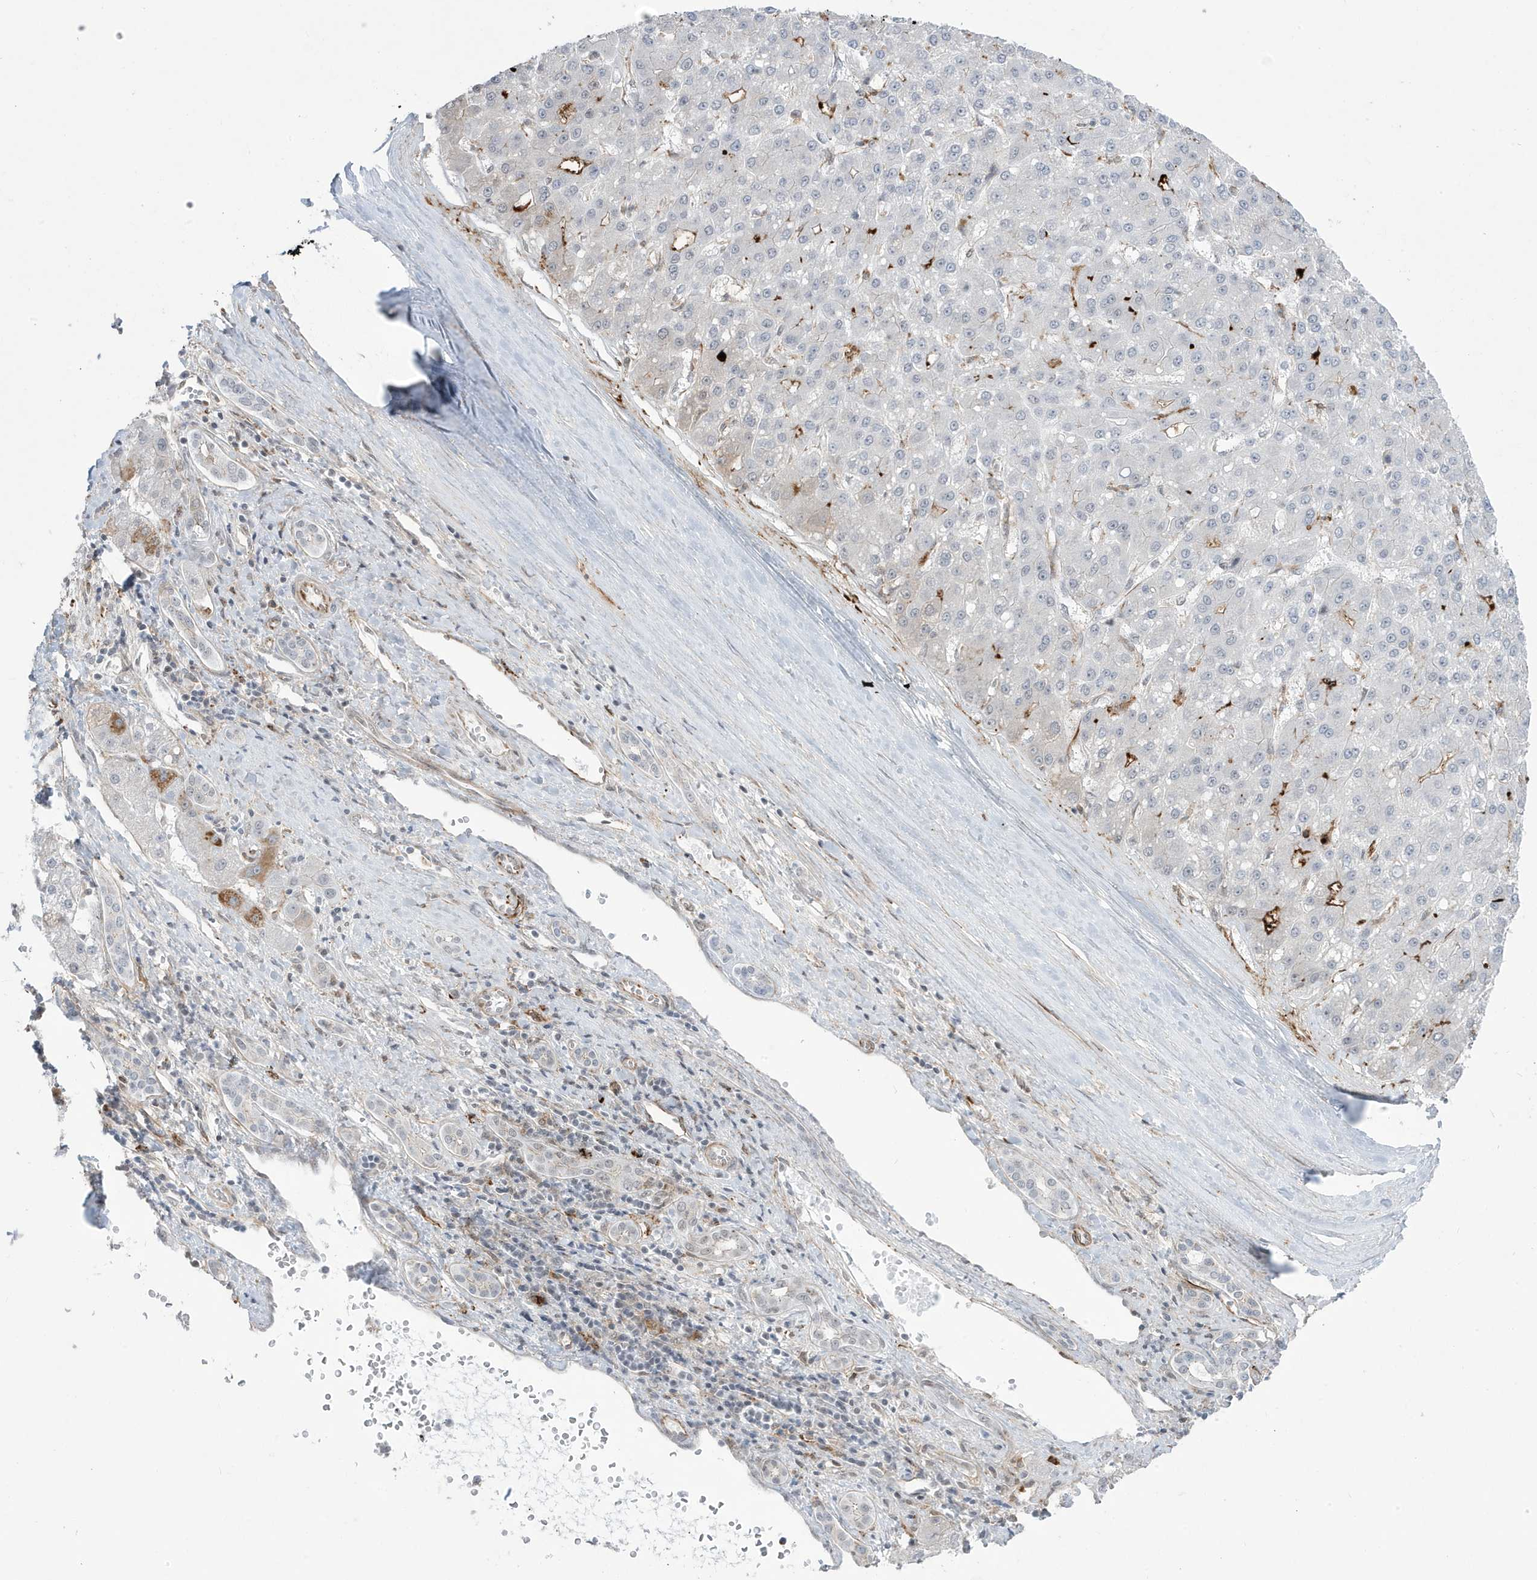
{"staining": {"intensity": "negative", "quantity": "none", "location": "none"}, "tissue": "liver cancer", "cell_type": "Tumor cells", "image_type": "cancer", "snomed": [{"axis": "morphology", "description": "Carcinoma, Hepatocellular, NOS"}, {"axis": "topography", "description": "Liver"}], "caption": "Liver cancer was stained to show a protein in brown. There is no significant positivity in tumor cells.", "gene": "ADAMTSL3", "patient": {"sex": "male", "age": 67}}